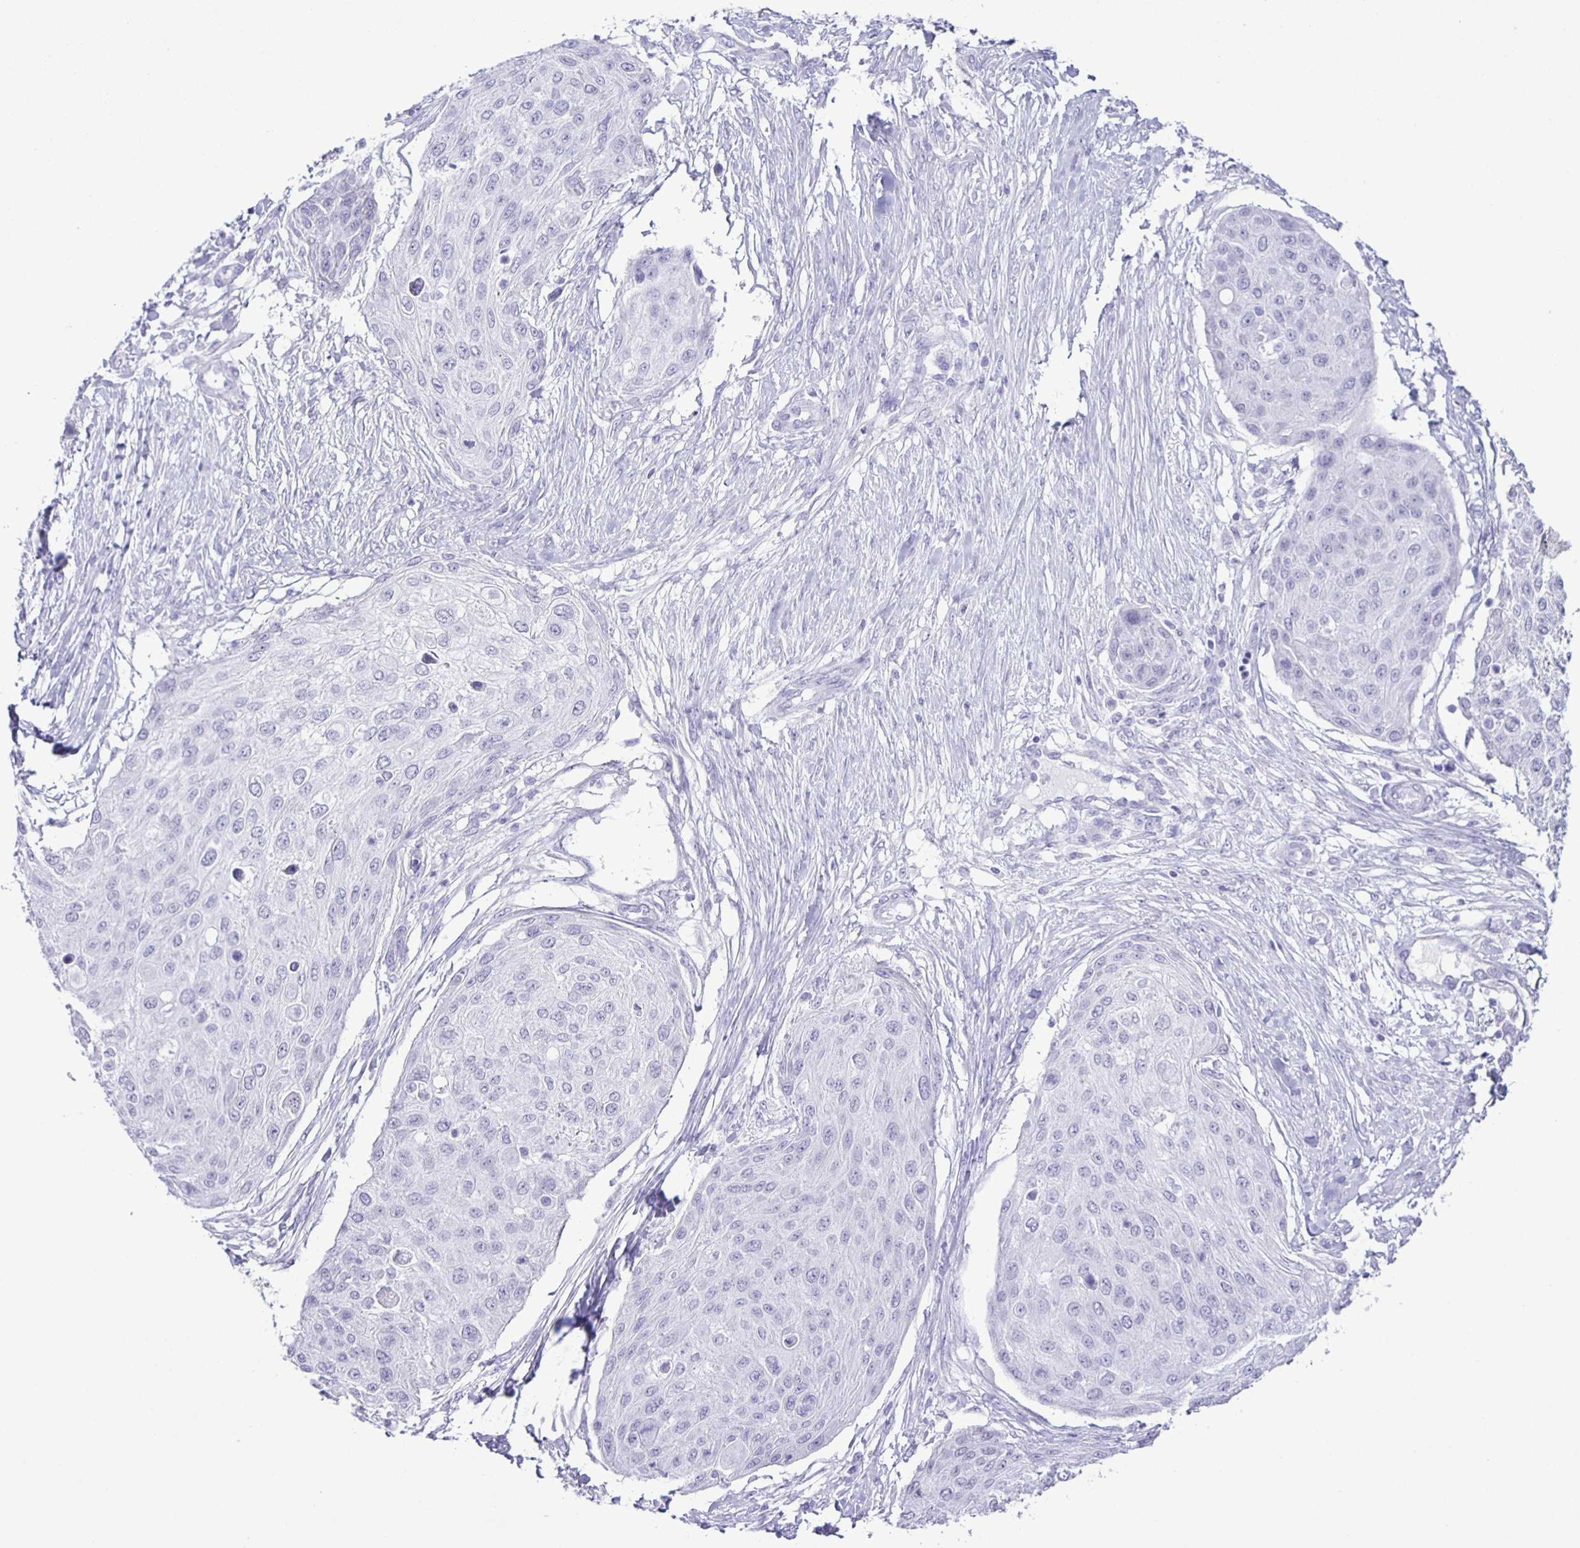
{"staining": {"intensity": "negative", "quantity": "none", "location": "none"}, "tissue": "skin cancer", "cell_type": "Tumor cells", "image_type": "cancer", "snomed": [{"axis": "morphology", "description": "Squamous cell carcinoma, NOS"}, {"axis": "topography", "description": "Skin"}], "caption": "Tumor cells show no significant protein positivity in squamous cell carcinoma (skin). (Stains: DAB (3,3'-diaminobenzidine) IHC with hematoxylin counter stain, Microscopy: brightfield microscopy at high magnification).", "gene": "EZHIP", "patient": {"sex": "female", "age": 87}}